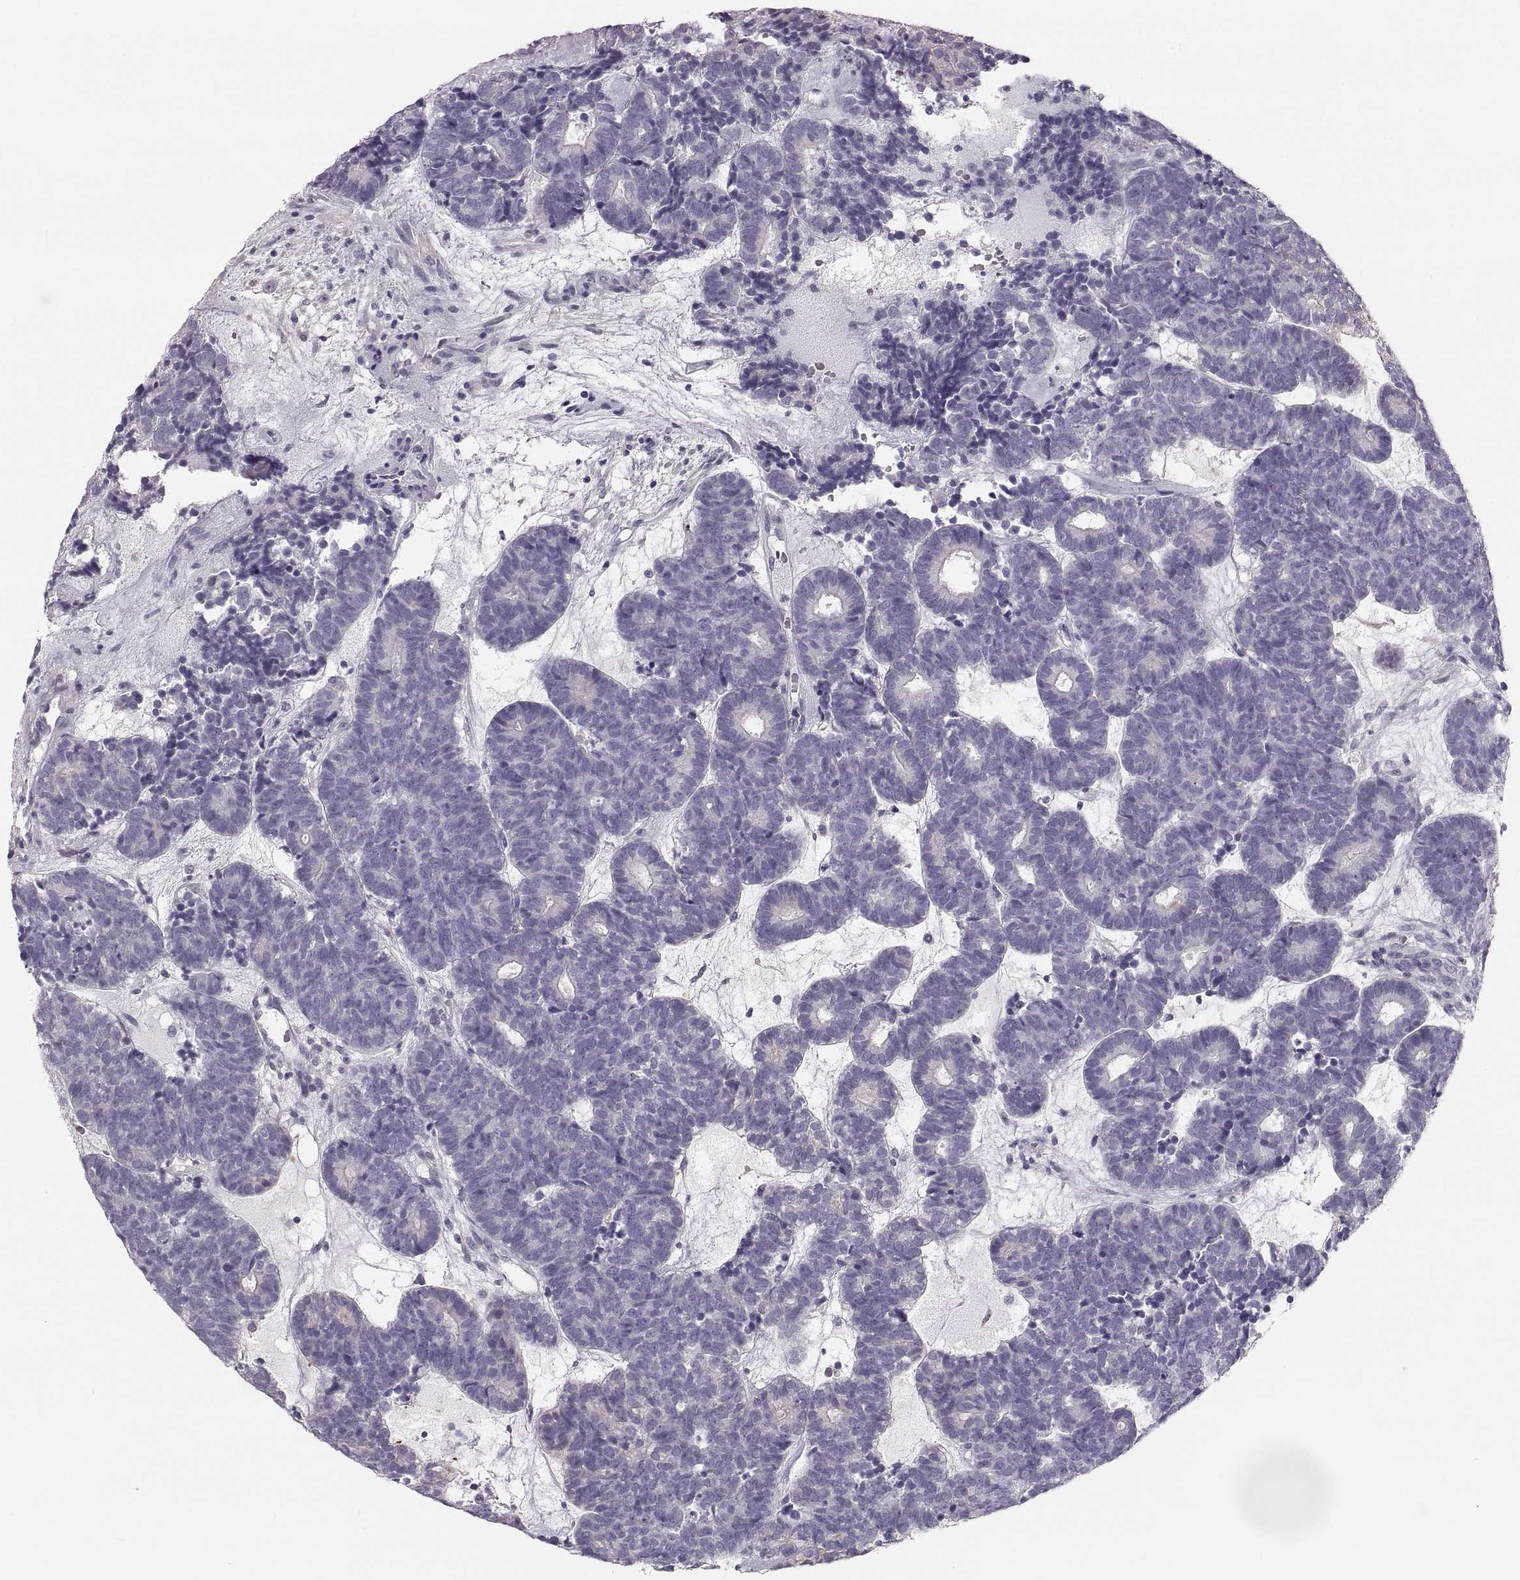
{"staining": {"intensity": "negative", "quantity": "none", "location": "none"}, "tissue": "head and neck cancer", "cell_type": "Tumor cells", "image_type": "cancer", "snomed": [{"axis": "morphology", "description": "Adenocarcinoma, NOS"}, {"axis": "topography", "description": "Head-Neck"}], "caption": "IHC micrograph of adenocarcinoma (head and neck) stained for a protein (brown), which exhibits no positivity in tumor cells.", "gene": "RUNDC3A", "patient": {"sex": "female", "age": 81}}